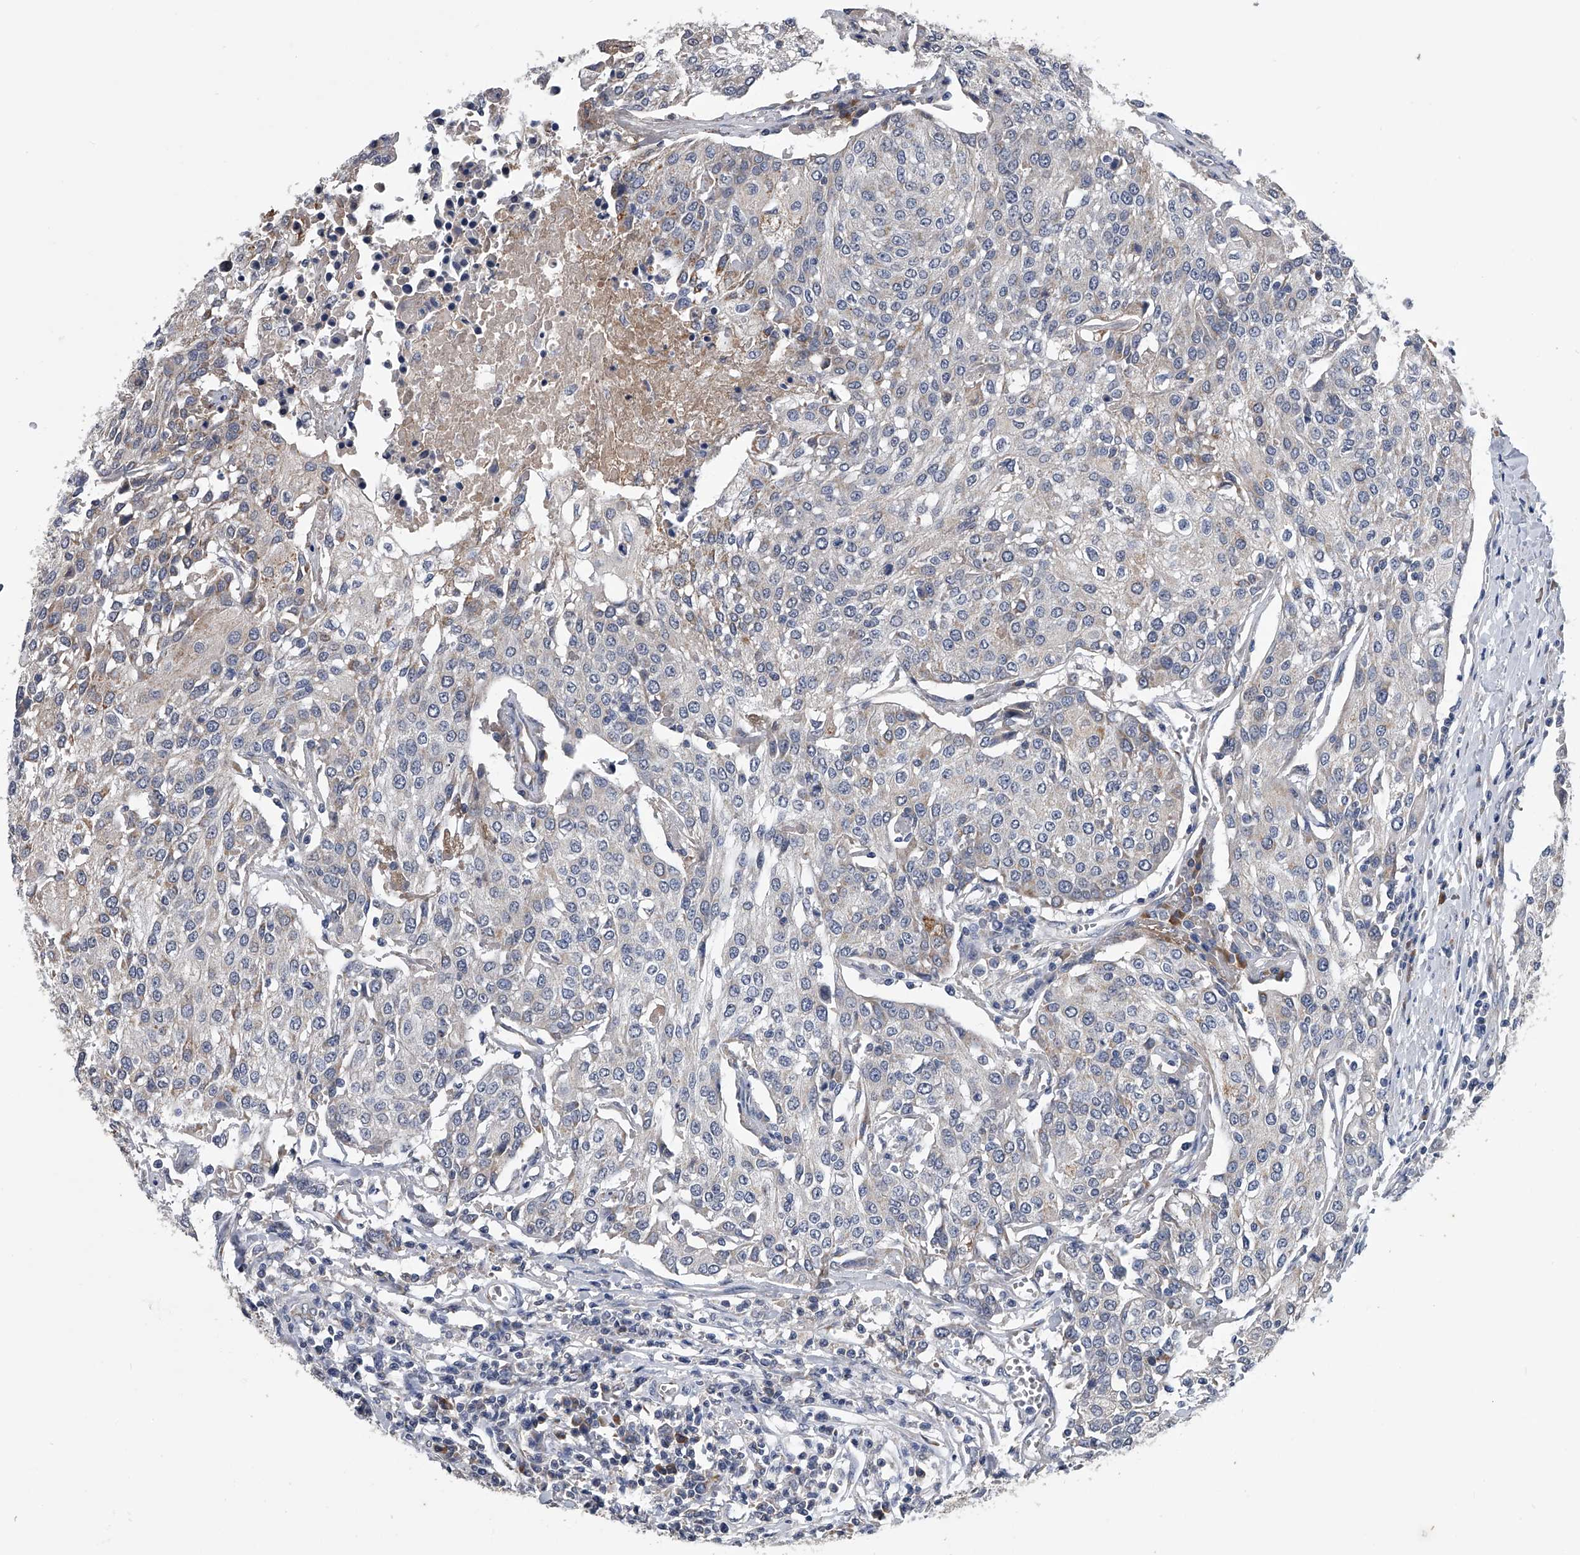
{"staining": {"intensity": "weak", "quantity": "<25%", "location": "cytoplasmic/membranous"}, "tissue": "urothelial cancer", "cell_type": "Tumor cells", "image_type": "cancer", "snomed": [{"axis": "morphology", "description": "Urothelial carcinoma, High grade"}, {"axis": "topography", "description": "Urinary bladder"}], "caption": "High power microscopy micrograph of an IHC image of urothelial carcinoma (high-grade), revealing no significant positivity in tumor cells. Brightfield microscopy of immunohistochemistry (IHC) stained with DAB (3,3'-diaminobenzidine) (brown) and hematoxylin (blue), captured at high magnification.", "gene": "OAT", "patient": {"sex": "female", "age": 85}}